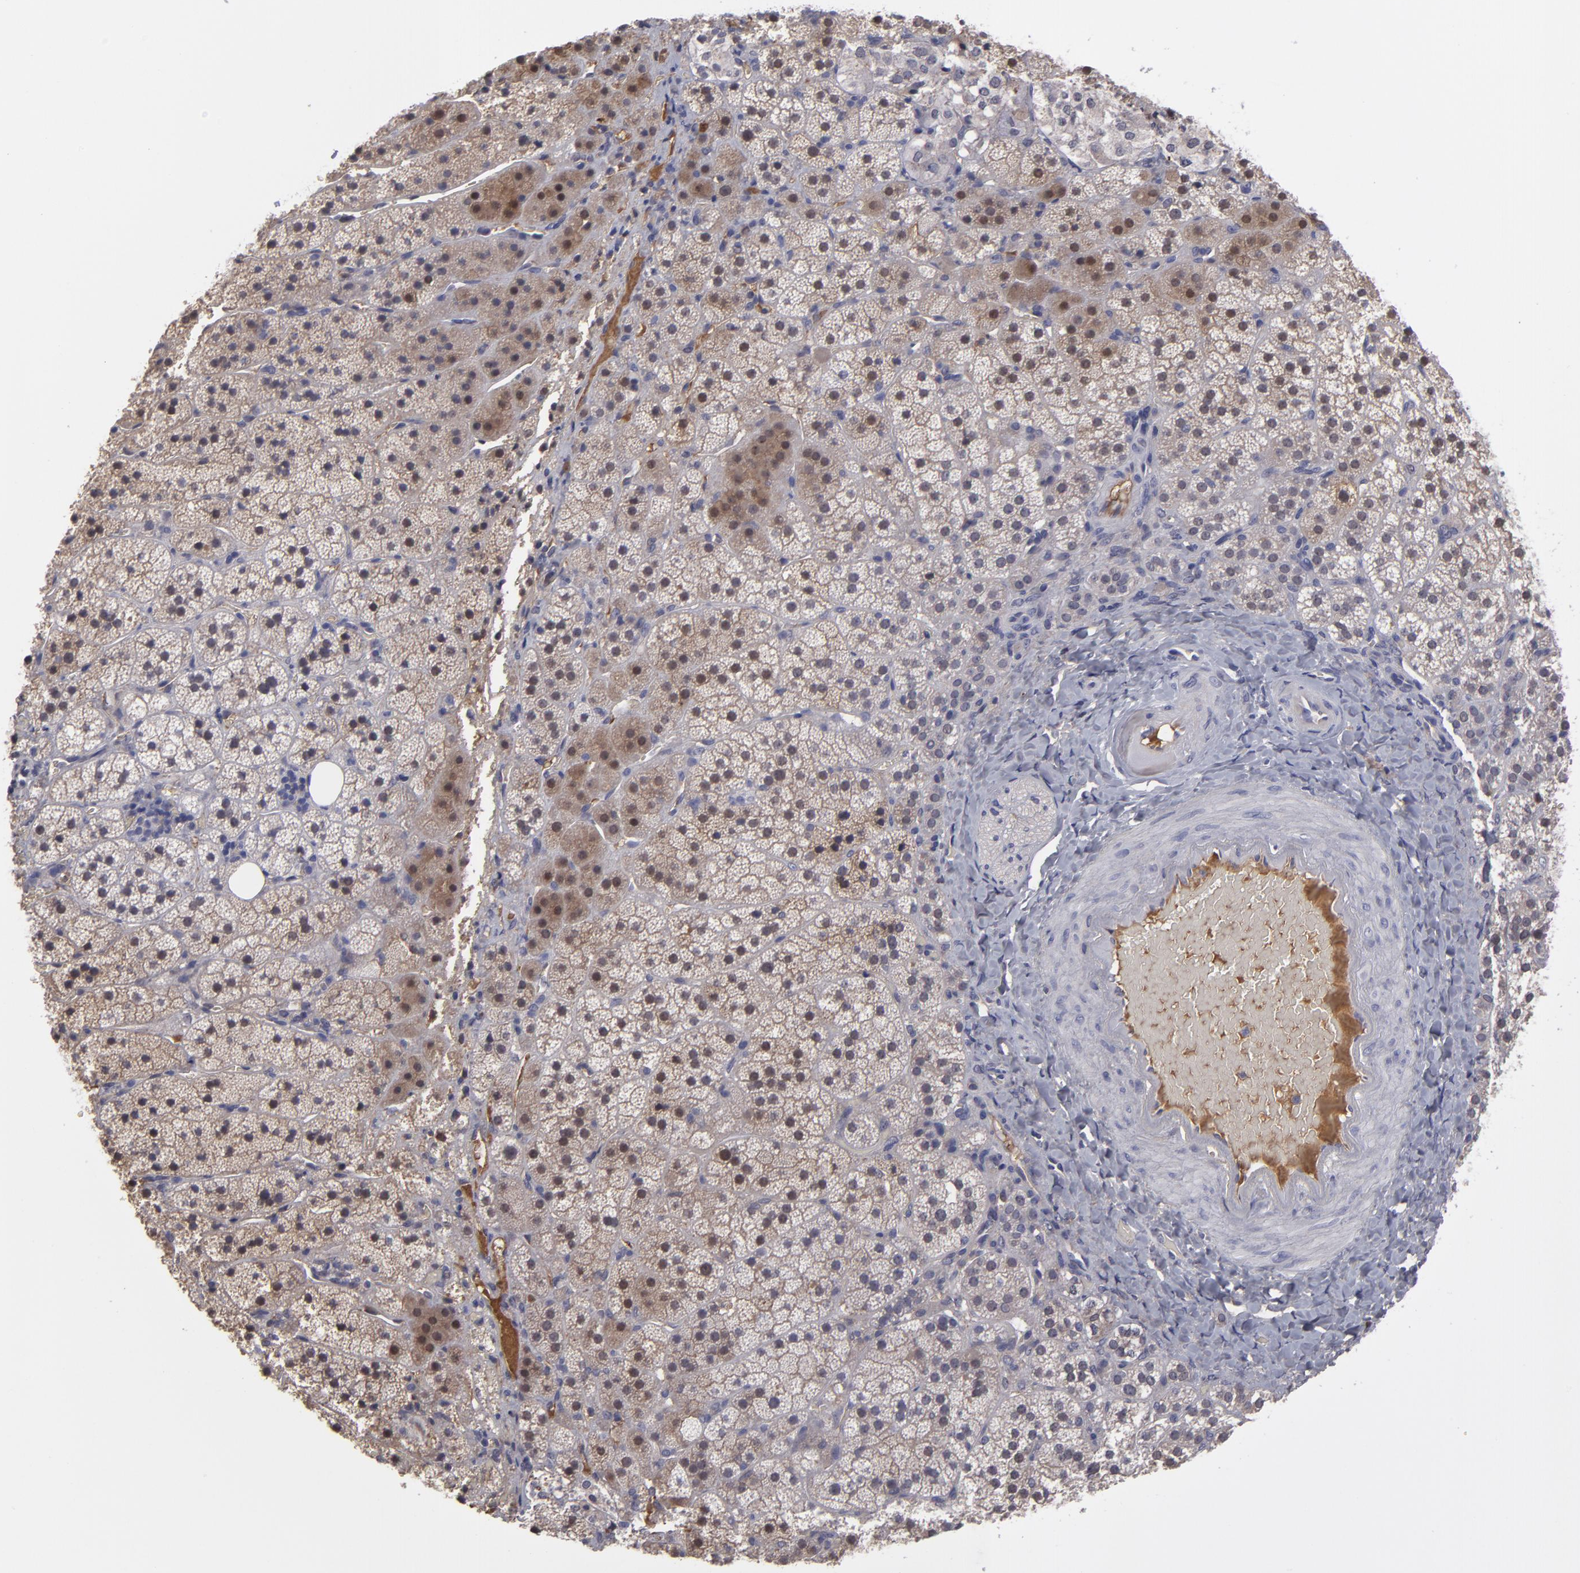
{"staining": {"intensity": "weak", "quantity": "25%-75%", "location": "cytoplasmic/membranous,nuclear"}, "tissue": "adrenal gland", "cell_type": "Glandular cells", "image_type": "normal", "snomed": [{"axis": "morphology", "description": "Normal tissue, NOS"}, {"axis": "topography", "description": "Adrenal gland"}], "caption": "Adrenal gland stained with DAB IHC shows low levels of weak cytoplasmic/membranous,nuclear staining in about 25%-75% of glandular cells. The staining was performed using DAB (3,3'-diaminobenzidine) to visualize the protein expression in brown, while the nuclei were stained in blue with hematoxylin (Magnification: 20x).", "gene": "ITIH4", "patient": {"sex": "female", "age": 44}}